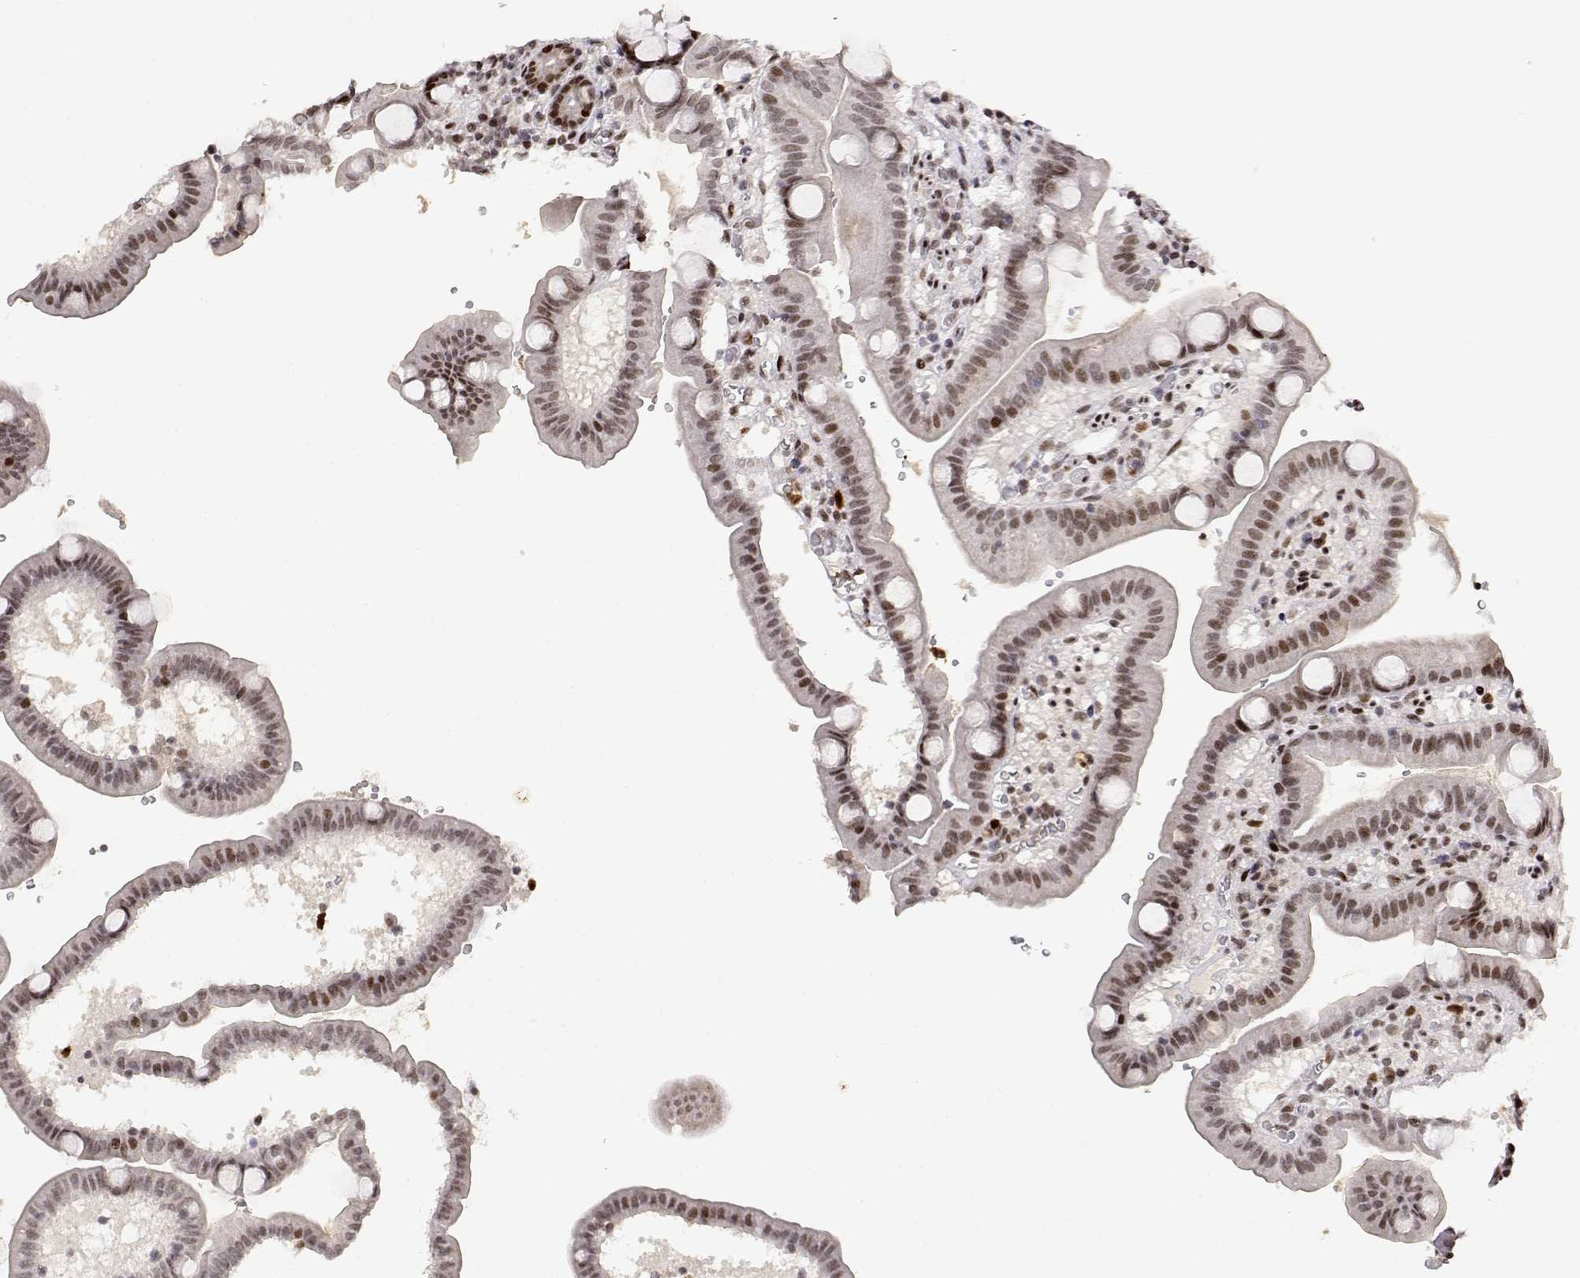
{"staining": {"intensity": "strong", "quantity": "<25%", "location": "nuclear"}, "tissue": "duodenum", "cell_type": "Glandular cells", "image_type": "normal", "snomed": [{"axis": "morphology", "description": "Normal tissue, NOS"}, {"axis": "topography", "description": "Duodenum"}], "caption": "Duodenum stained with a brown dye reveals strong nuclear positive positivity in about <25% of glandular cells.", "gene": "RSF1", "patient": {"sex": "male", "age": 59}}